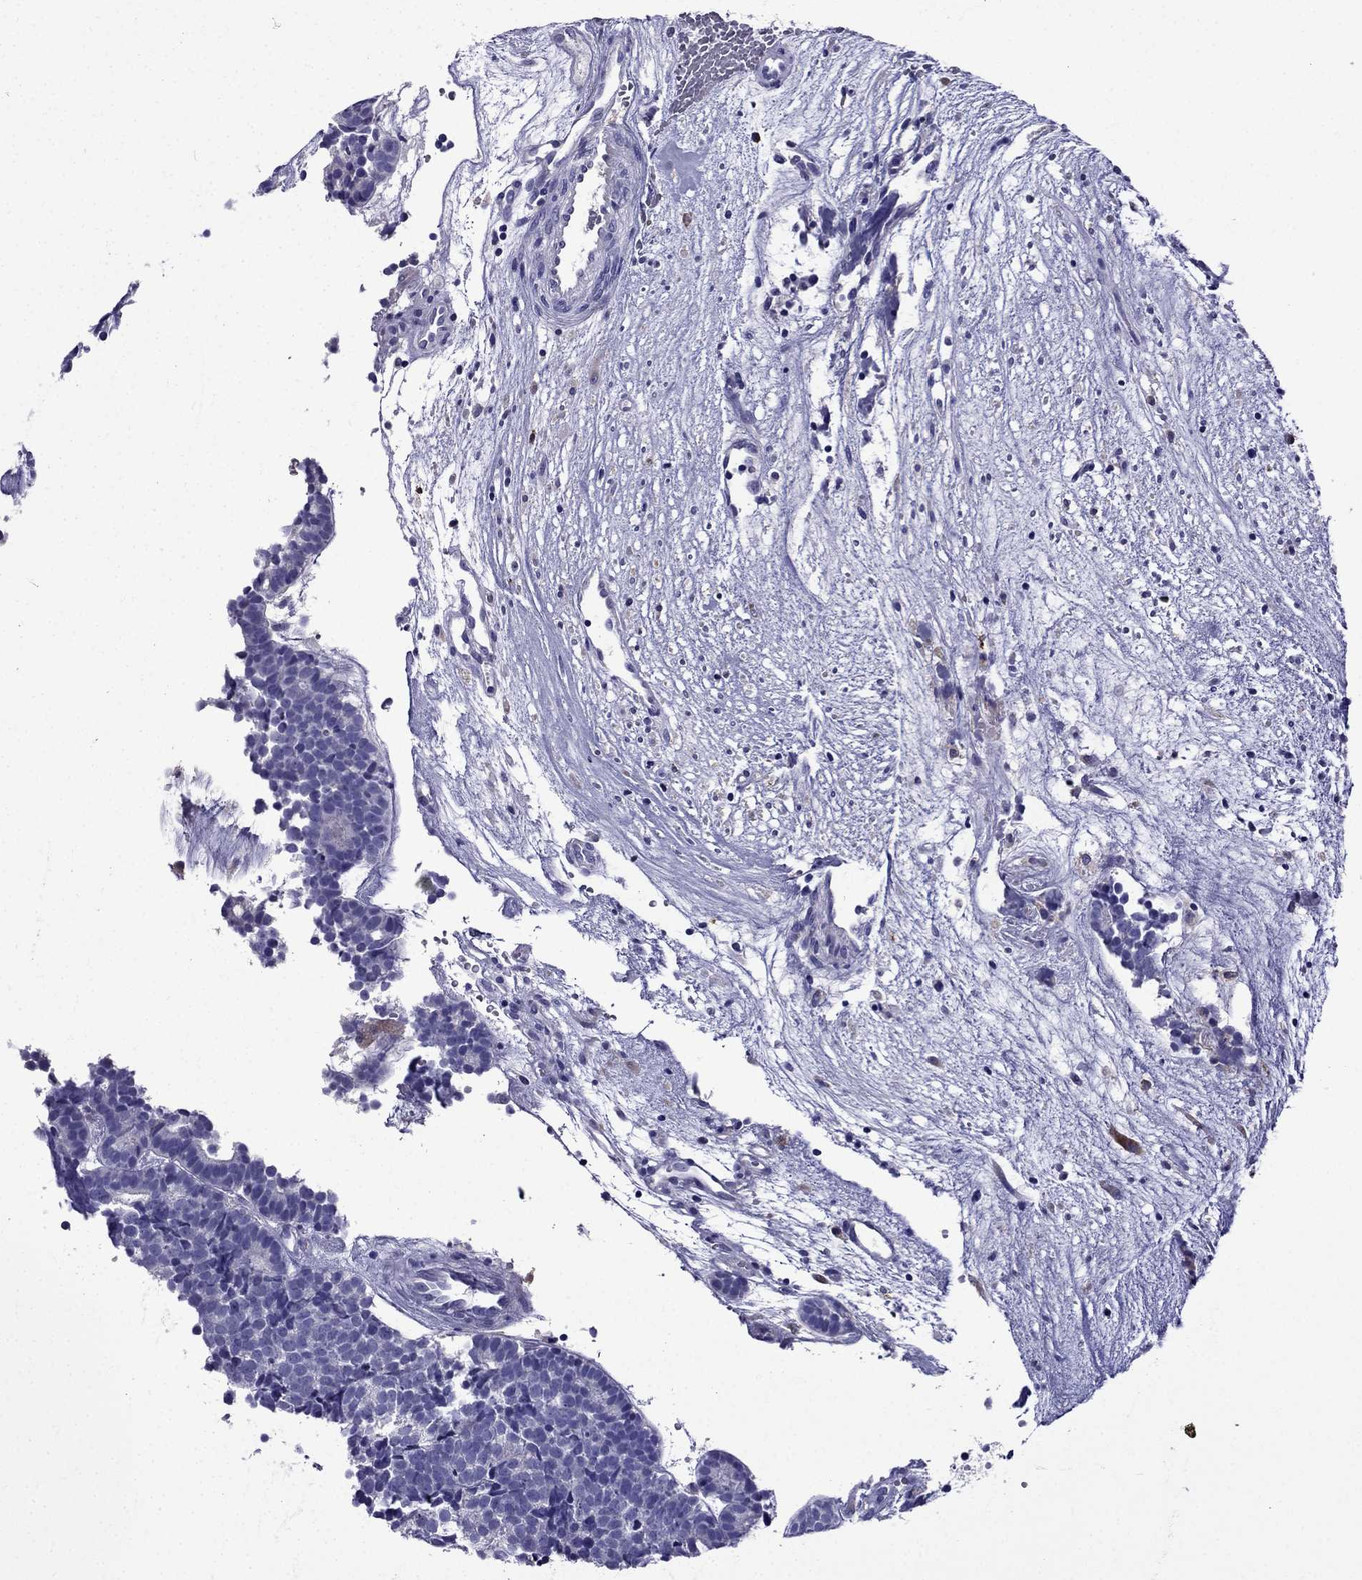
{"staining": {"intensity": "negative", "quantity": "none", "location": "none"}, "tissue": "head and neck cancer", "cell_type": "Tumor cells", "image_type": "cancer", "snomed": [{"axis": "morphology", "description": "Adenocarcinoma, NOS"}, {"axis": "topography", "description": "Head-Neck"}], "caption": "High power microscopy micrograph of an immunohistochemistry (IHC) micrograph of head and neck cancer (adenocarcinoma), revealing no significant staining in tumor cells.", "gene": "TSSK4", "patient": {"sex": "female", "age": 81}}